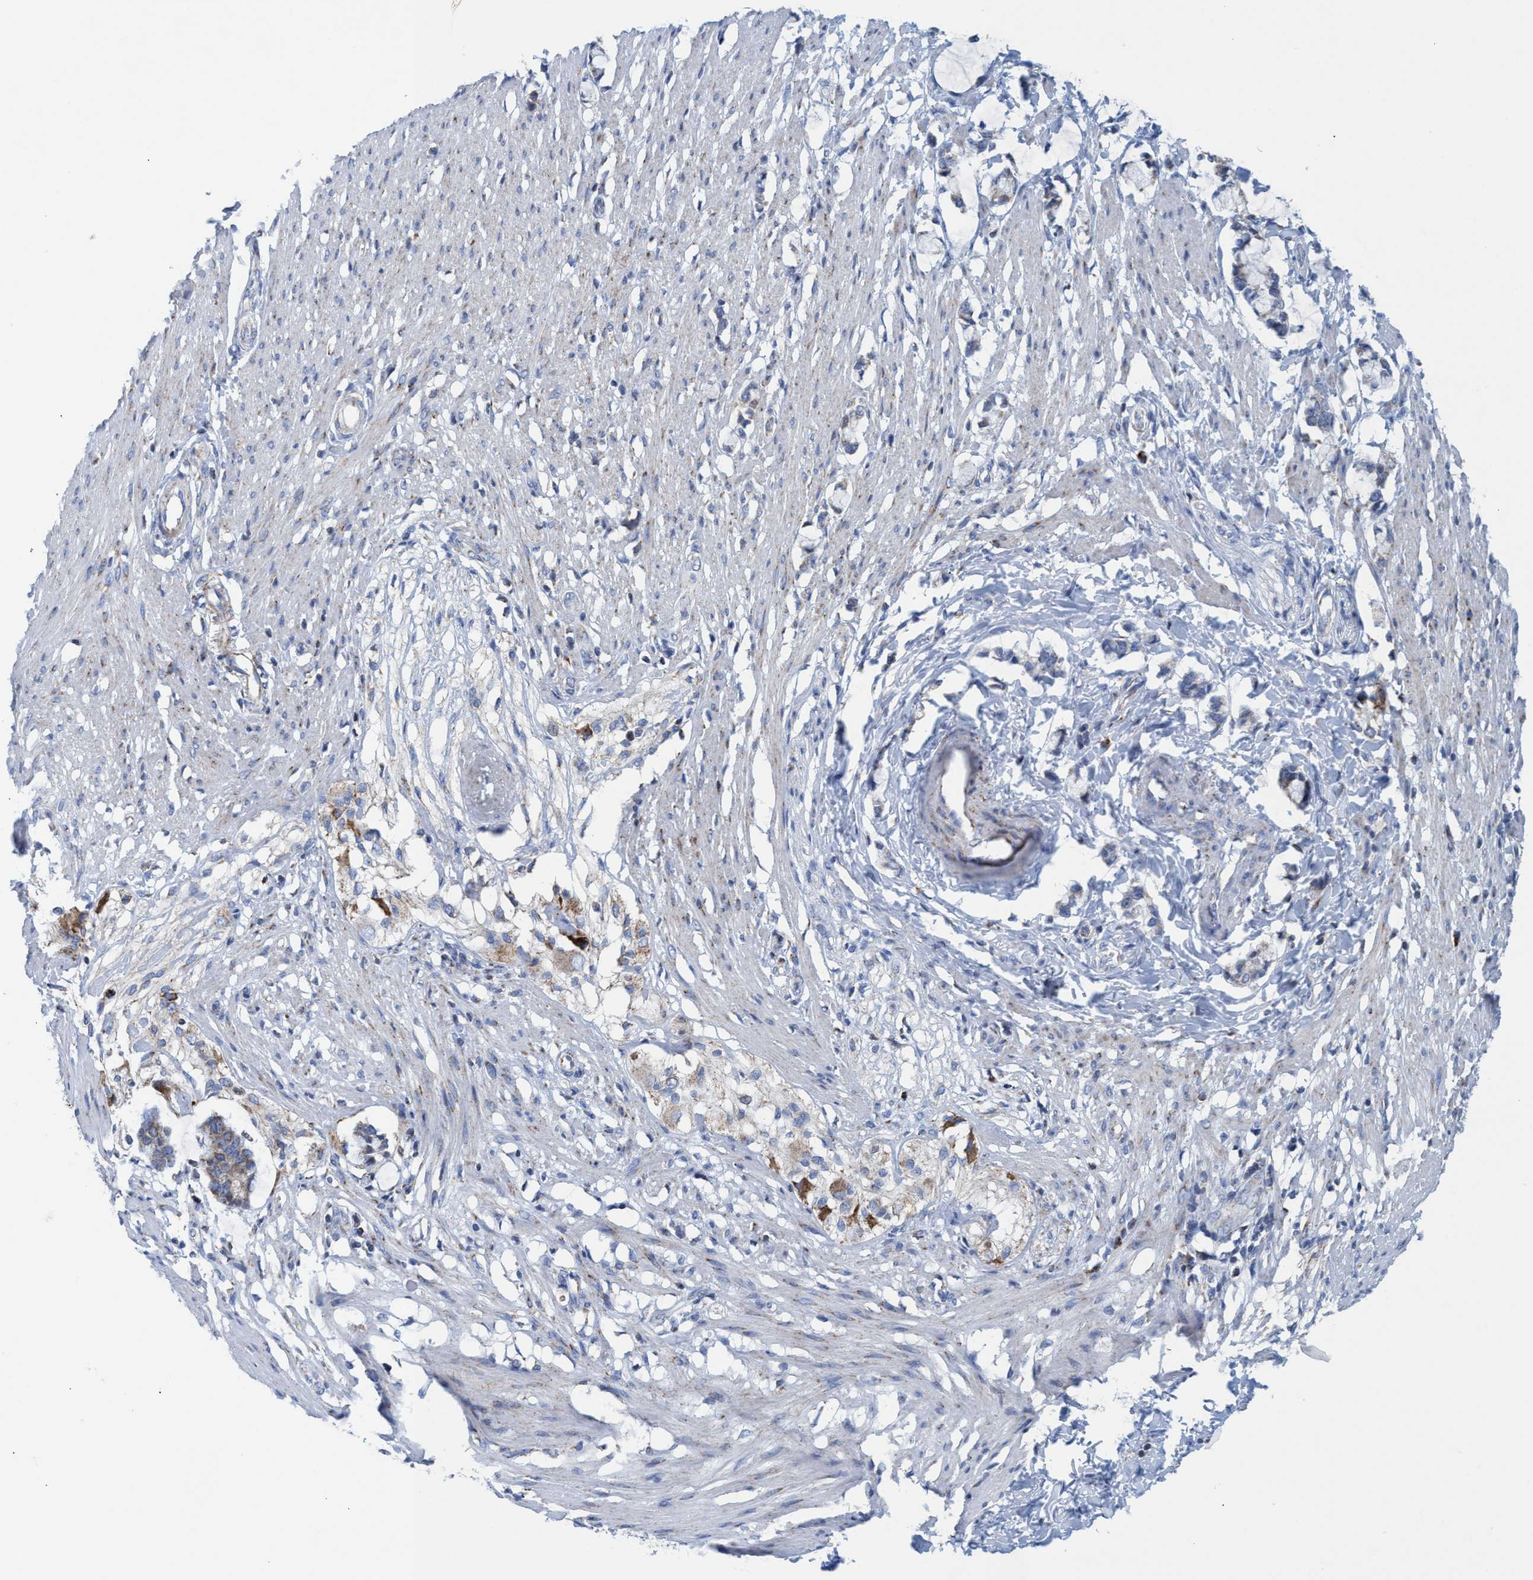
{"staining": {"intensity": "negative", "quantity": "none", "location": "none"}, "tissue": "smooth muscle", "cell_type": "Smooth muscle cells", "image_type": "normal", "snomed": [{"axis": "morphology", "description": "Normal tissue, NOS"}, {"axis": "morphology", "description": "Adenocarcinoma, NOS"}, {"axis": "topography", "description": "Smooth muscle"}, {"axis": "topography", "description": "Colon"}], "caption": "The histopathology image shows no significant expression in smooth muscle cells of smooth muscle. (DAB (3,3'-diaminobenzidine) immunohistochemistry visualized using brightfield microscopy, high magnification).", "gene": "GGA3", "patient": {"sex": "male", "age": 14}}